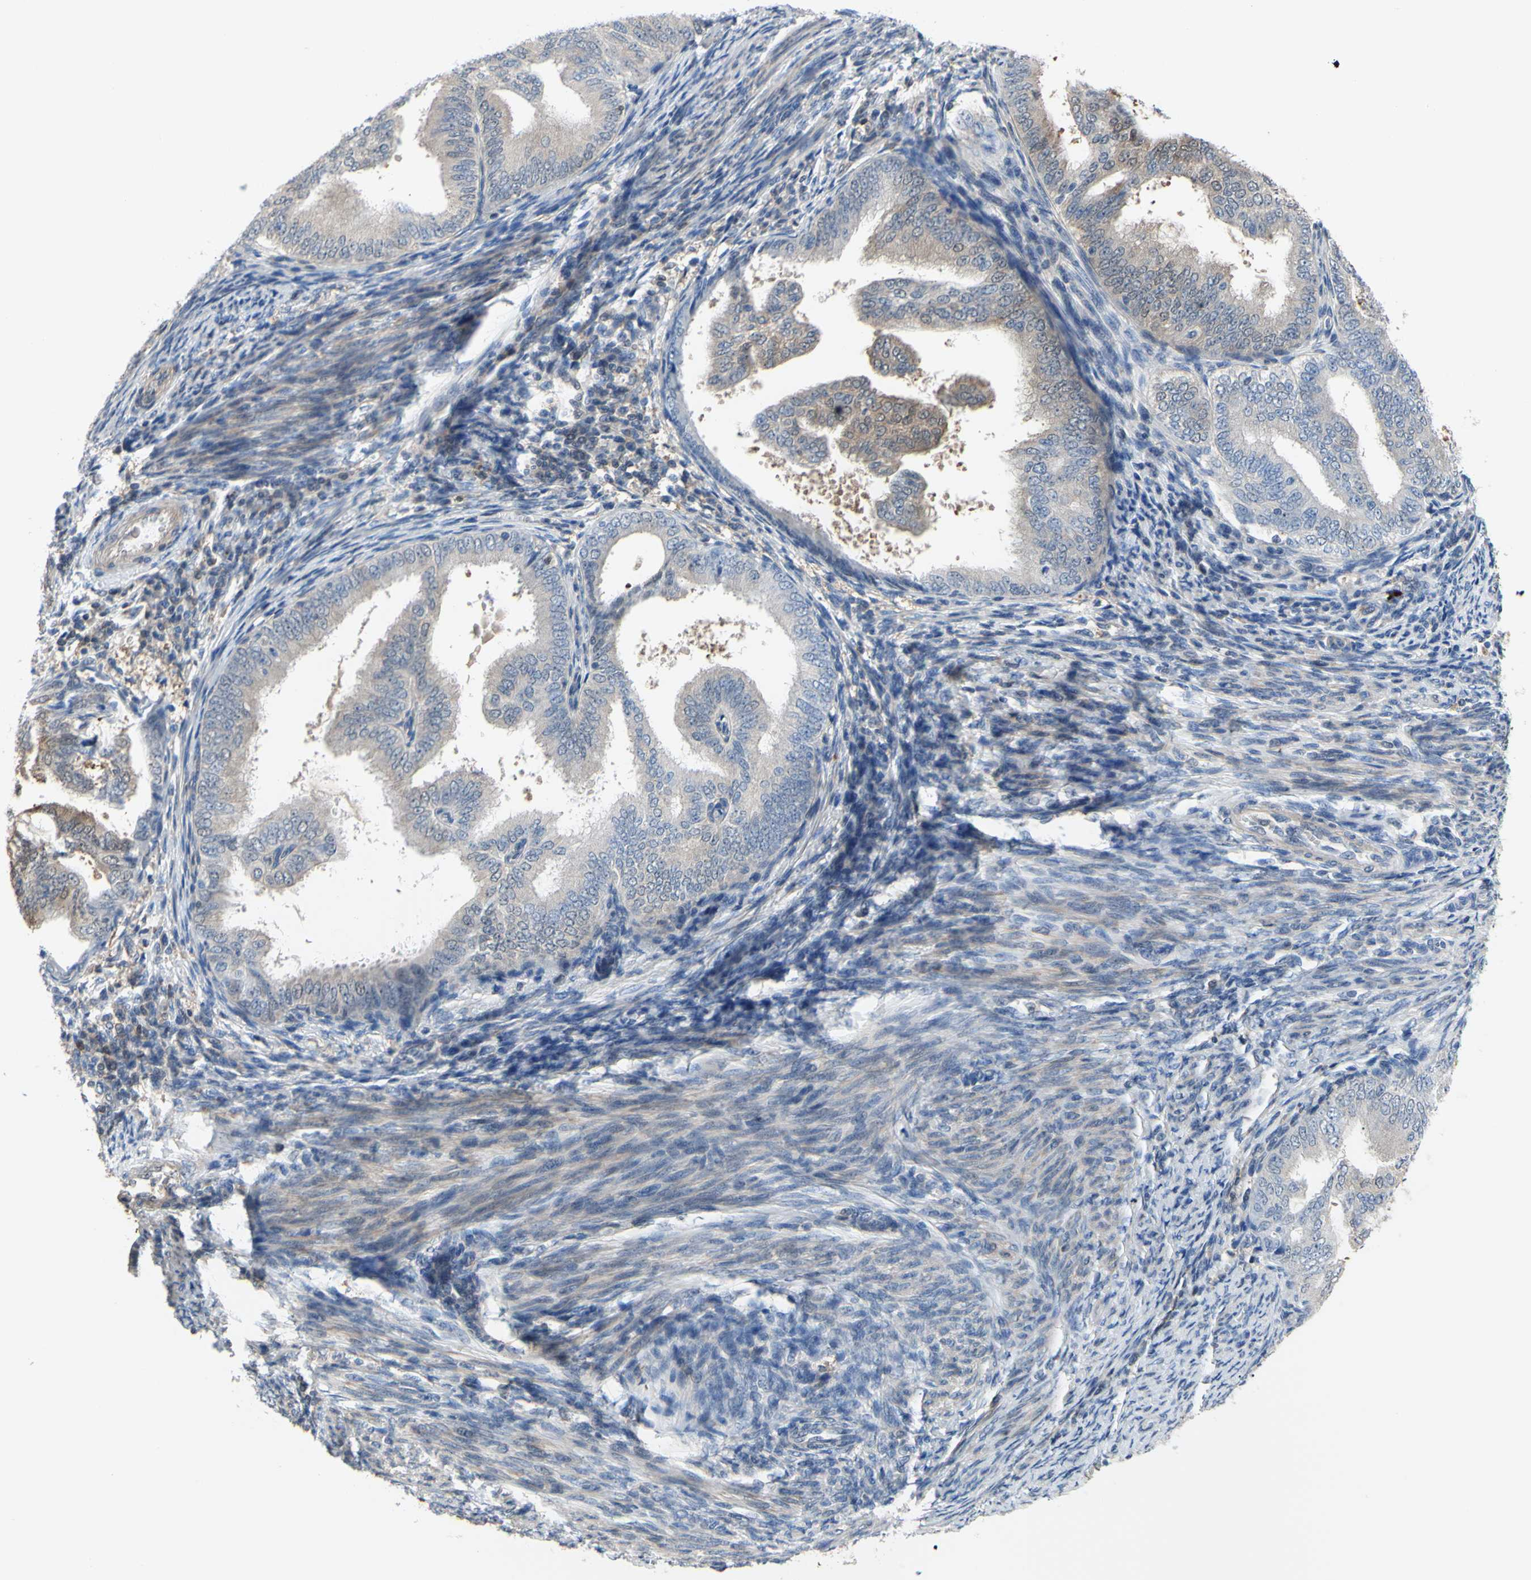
{"staining": {"intensity": "weak", "quantity": "25%-75%", "location": "cytoplasmic/membranous"}, "tissue": "endometrial cancer", "cell_type": "Tumor cells", "image_type": "cancer", "snomed": [{"axis": "morphology", "description": "Adenocarcinoma, NOS"}, {"axis": "topography", "description": "Endometrium"}], "caption": "Immunohistochemistry of human adenocarcinoma (endometrial) displays low levels of weak cytoplasmic/membranous staining in approximately 25%-75% of tumor cells.", "gene": "UPK3B", "patient": {"sex": "female", "age": 58}}